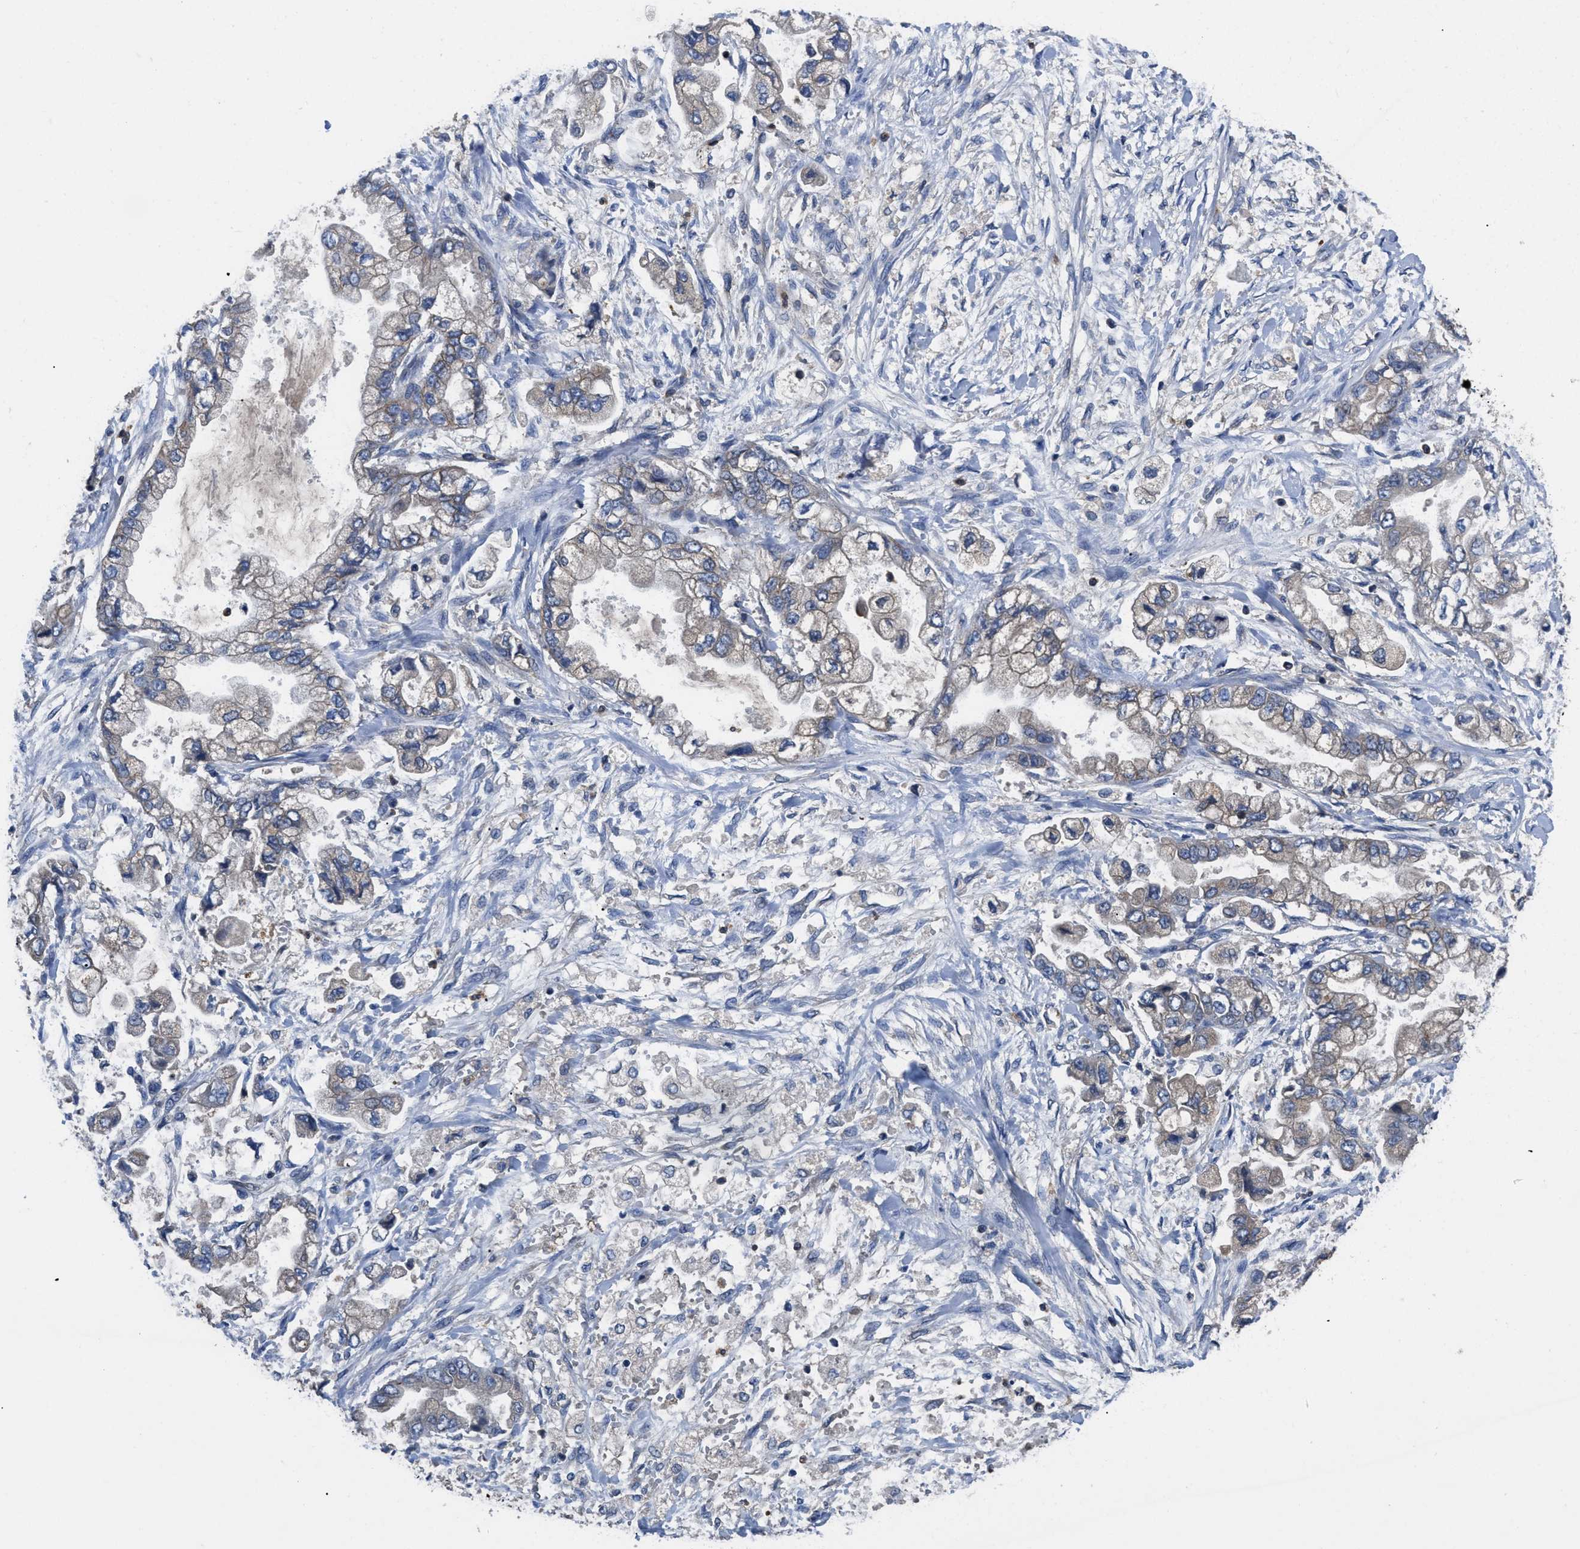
{"staining": {"intensity": "negative", "quantity": "none", "location": "none"}, "tissue": "stomach cancer", "cell_type": "Tumor cells", "image_type": "cancer", "snomed": [{"axis": "morphology", "description": "Normal tissue, NOS"}, {"axis": "morphology", "description": "Adenocarcinoma, NOS"}, {"axis": "topography", "description": "Stomach"}], "caption": "DAB immunohistochemical staining of stomach adenocarcinoma exhibits no significant positivity in tumor cells.", "gene": "YBEY", "patient": {"sex": "male", "age": 62}}